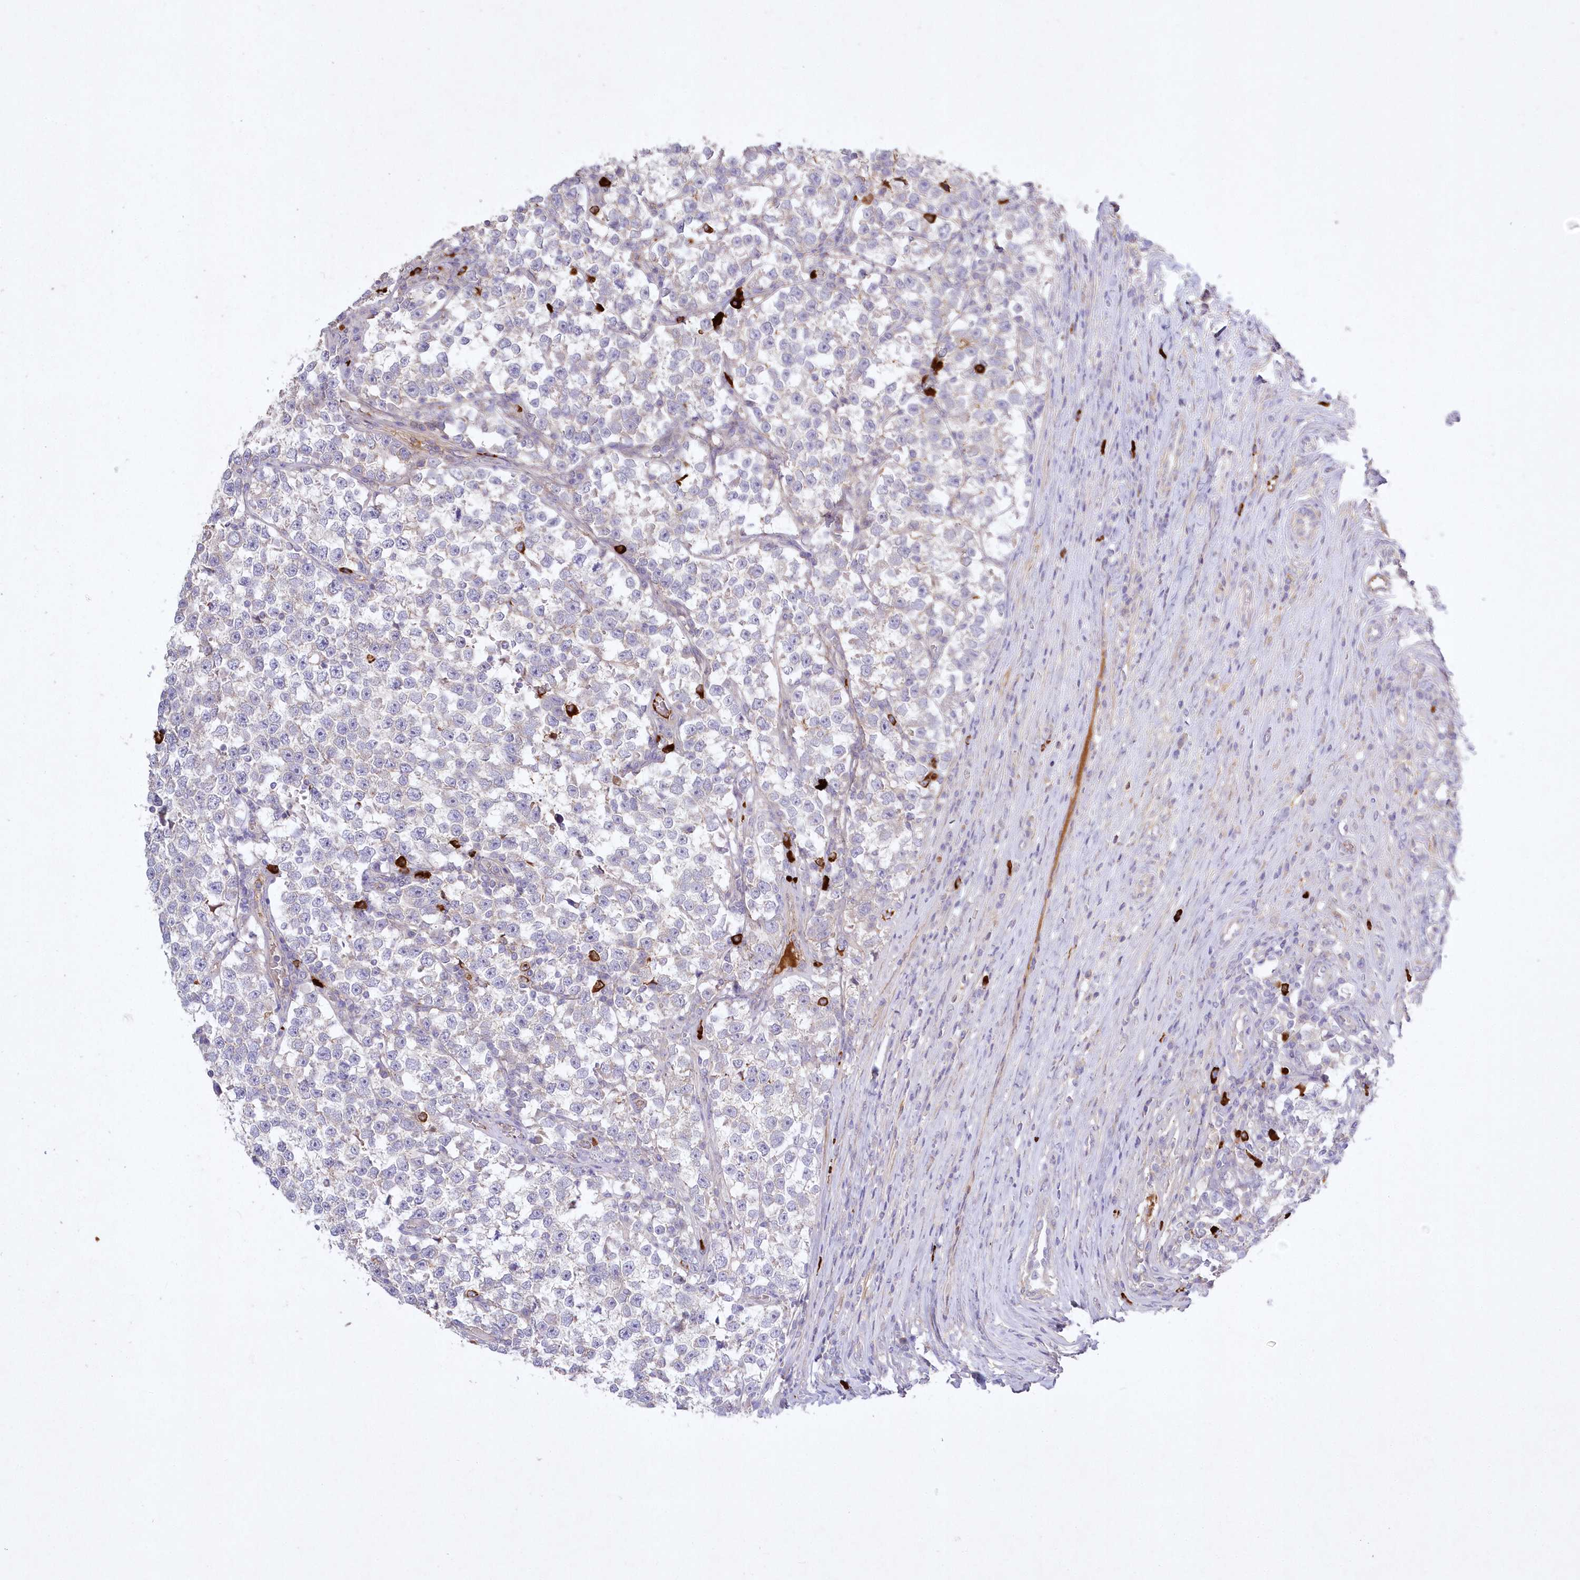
{"staining": {"intensity": "negative", "quantity": "none", "location": "none"}, "tissue": "testis cancer", "cell_type": "Tumor cells", "image_type": "cancer", "snomed": [{"axis": "morphology", "description": "Normal tissue, NOS"}, {"axis": "morphology", "description": "Seminoma, NOS"}, {"axis": "topography", "description": "Testis"}], "caption": "Tumor cells are negative for protein expression in human testis cancer.", "gene": "WBP1L", "patient": {"sex": "male", "age": 43}}